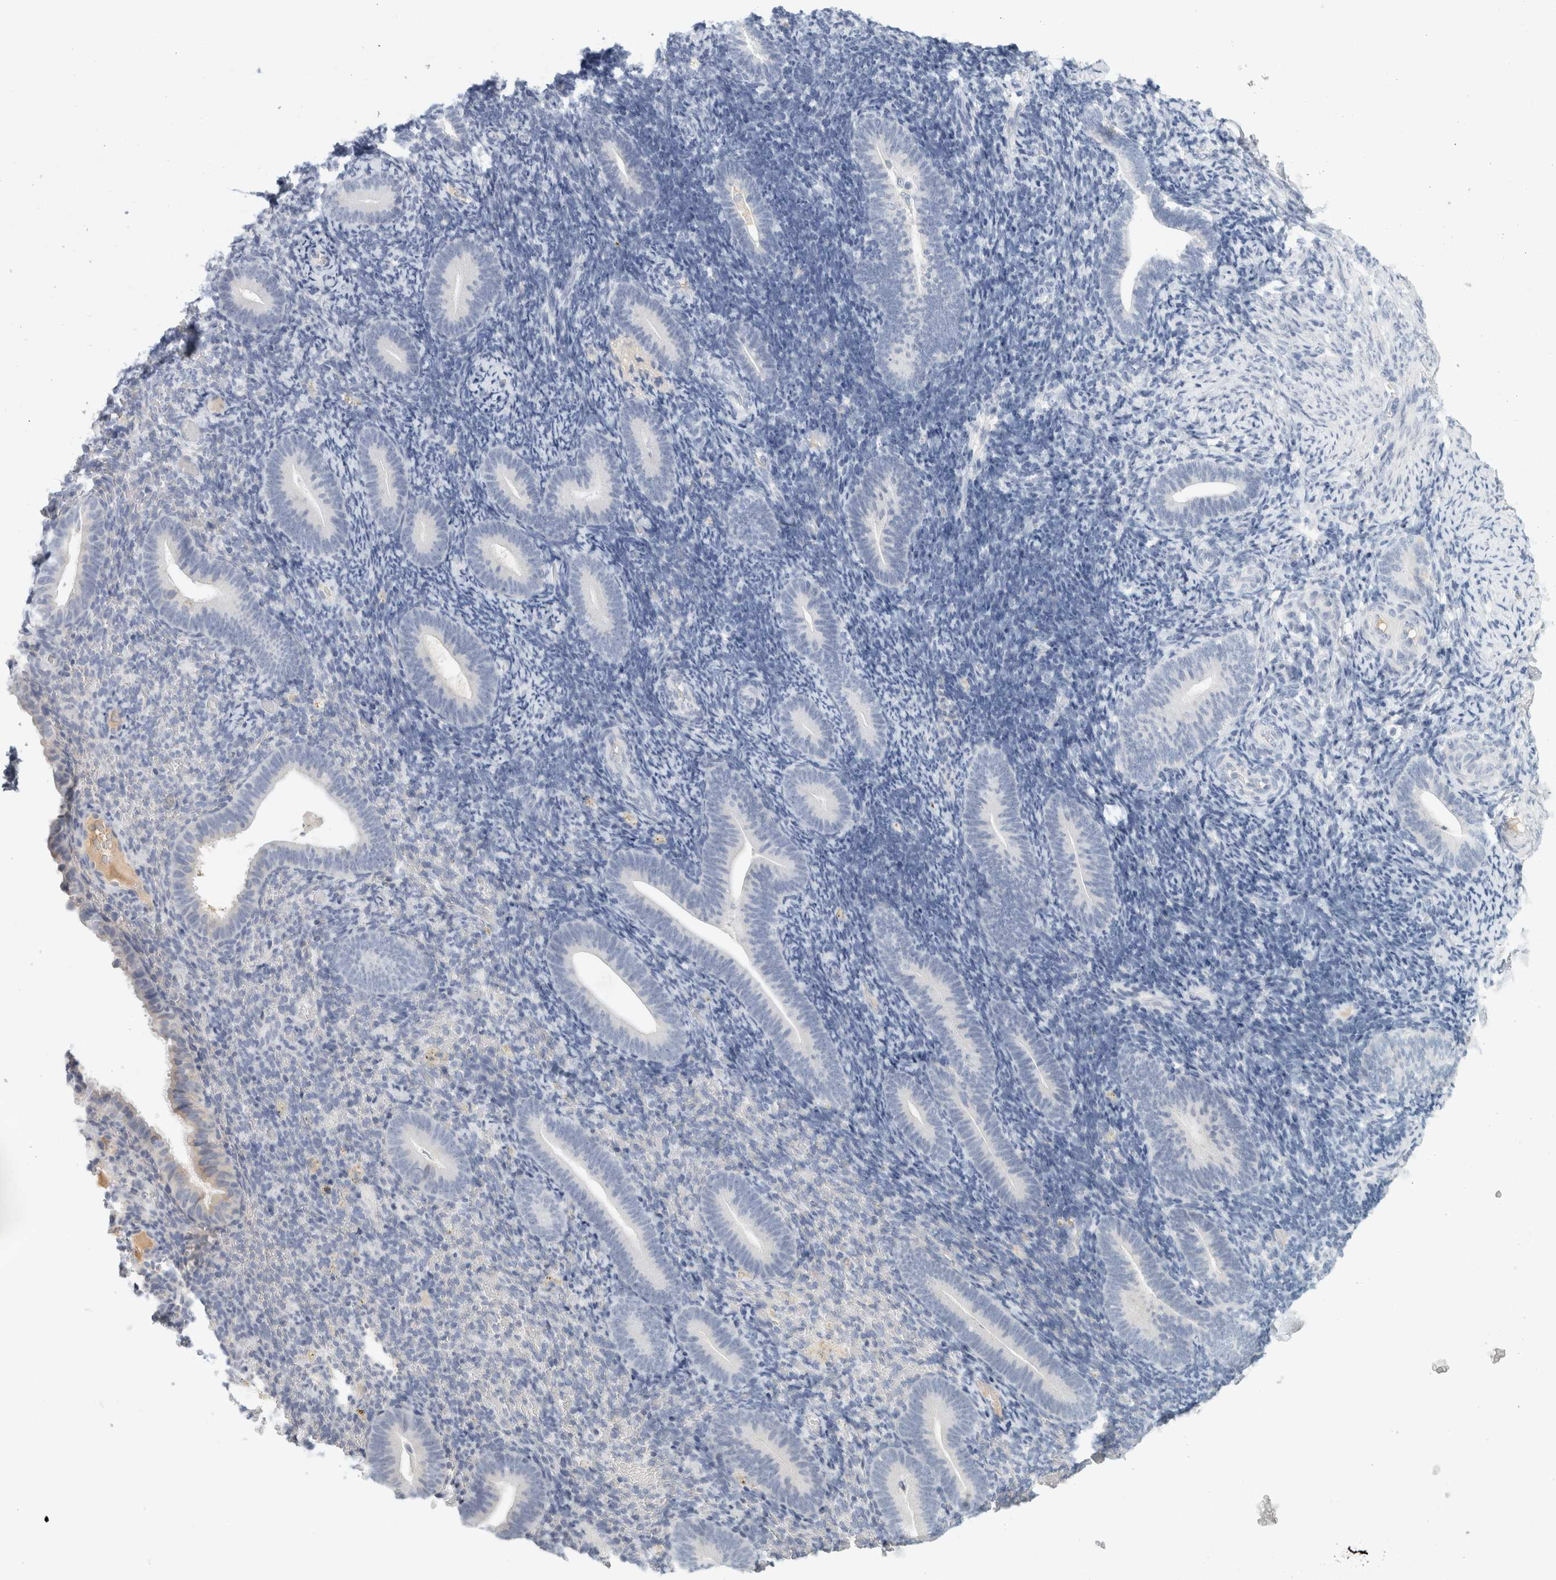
{"staining": {"intensity": "negative", "quantity": "none", "location": "none"}, "tissue": "endometrium", "cell_type": "Cells in endometrial stroma", "image_type": "normal", "snomed": [{"axis": "morphology", "description": "Normal tissue, NOS"}, {"axis": "topography", "description": "Endometrium"}], "caption": "Immunohistochemical staining of benign human endometrium shows no significant positivity in cells in endometrial stroma. Nuclei are stained in blue.", "gene": "STK31", "patient": {"sex": "female", "age": 51}}